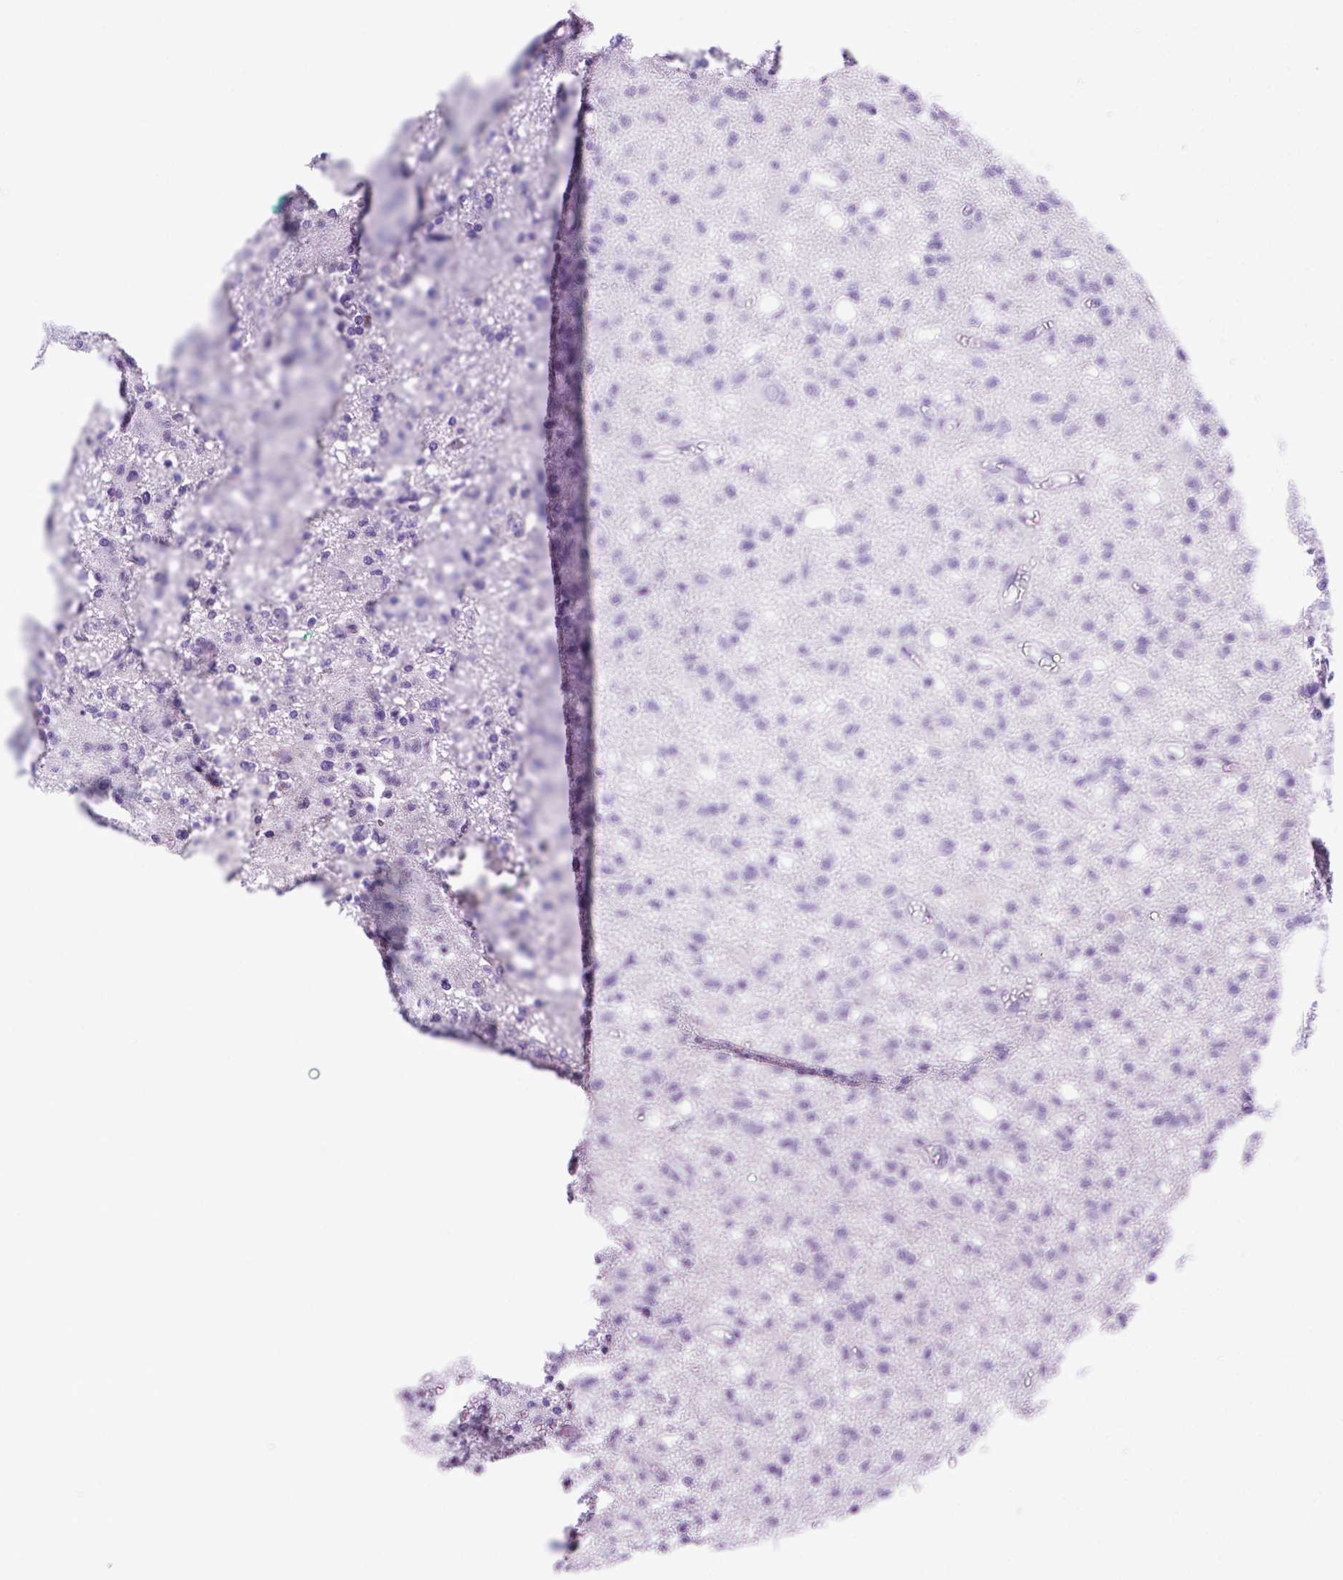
{"staining": {"intensity": "negative", "quantity": "none", "location": "none"}, "tissue": "glioma", "cell_type": "Tumor cells", "image_type": "cancer", "snomed": [{"axis": "morphology", "description": "Glioma, malignant, Low grade"}, {"axis": "topography", "description": "Brain"}], "caption": "Immunohistochemical staining of malignant low-grade glioma demonstrates no significant positivity in tumor cells.", "gene": "HHIPL2", "patient": {"sex": "male", "age": 64}}